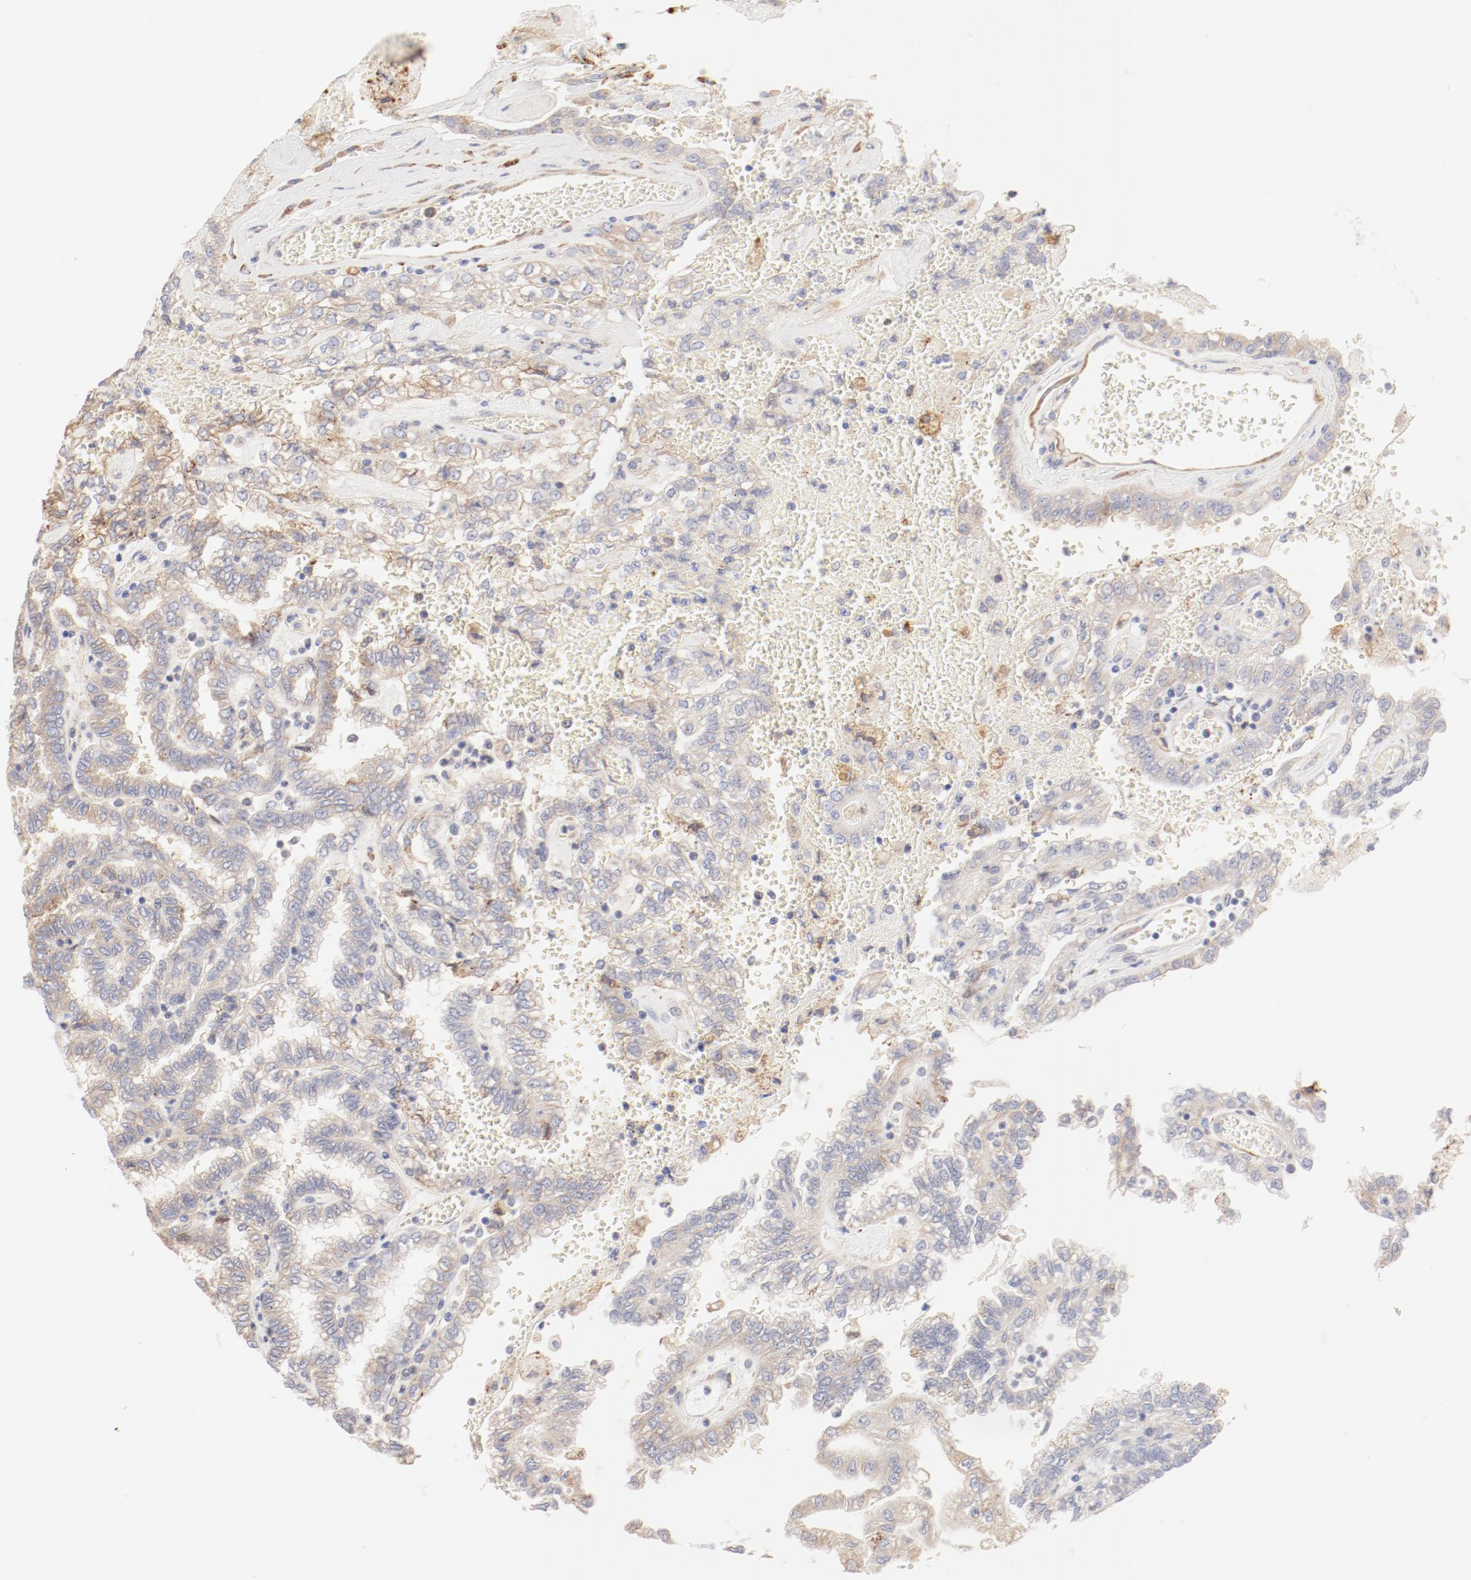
{"staining": {"intensity": "weak", "quantity": "<25%", "location": "cytoplasmic/membranous"}, "tissue": "renal cancer", "cell_type": "Tumor cells", "image_type": "cancer", "snomed": [{"axis": "morphology", "description": "Inflammation, NOS"}, {"axis": "morphology", "description": "Adenocarcinoma, NOS"}, {"axis": "topography", "description": "Kidney"}], "caption": "Renal adenocarcinoma stained for a protein using IHC demonstrates no positivity tumor cells.", "gene": "CTSH", "patient": {"sex": "male", "age": 68}}